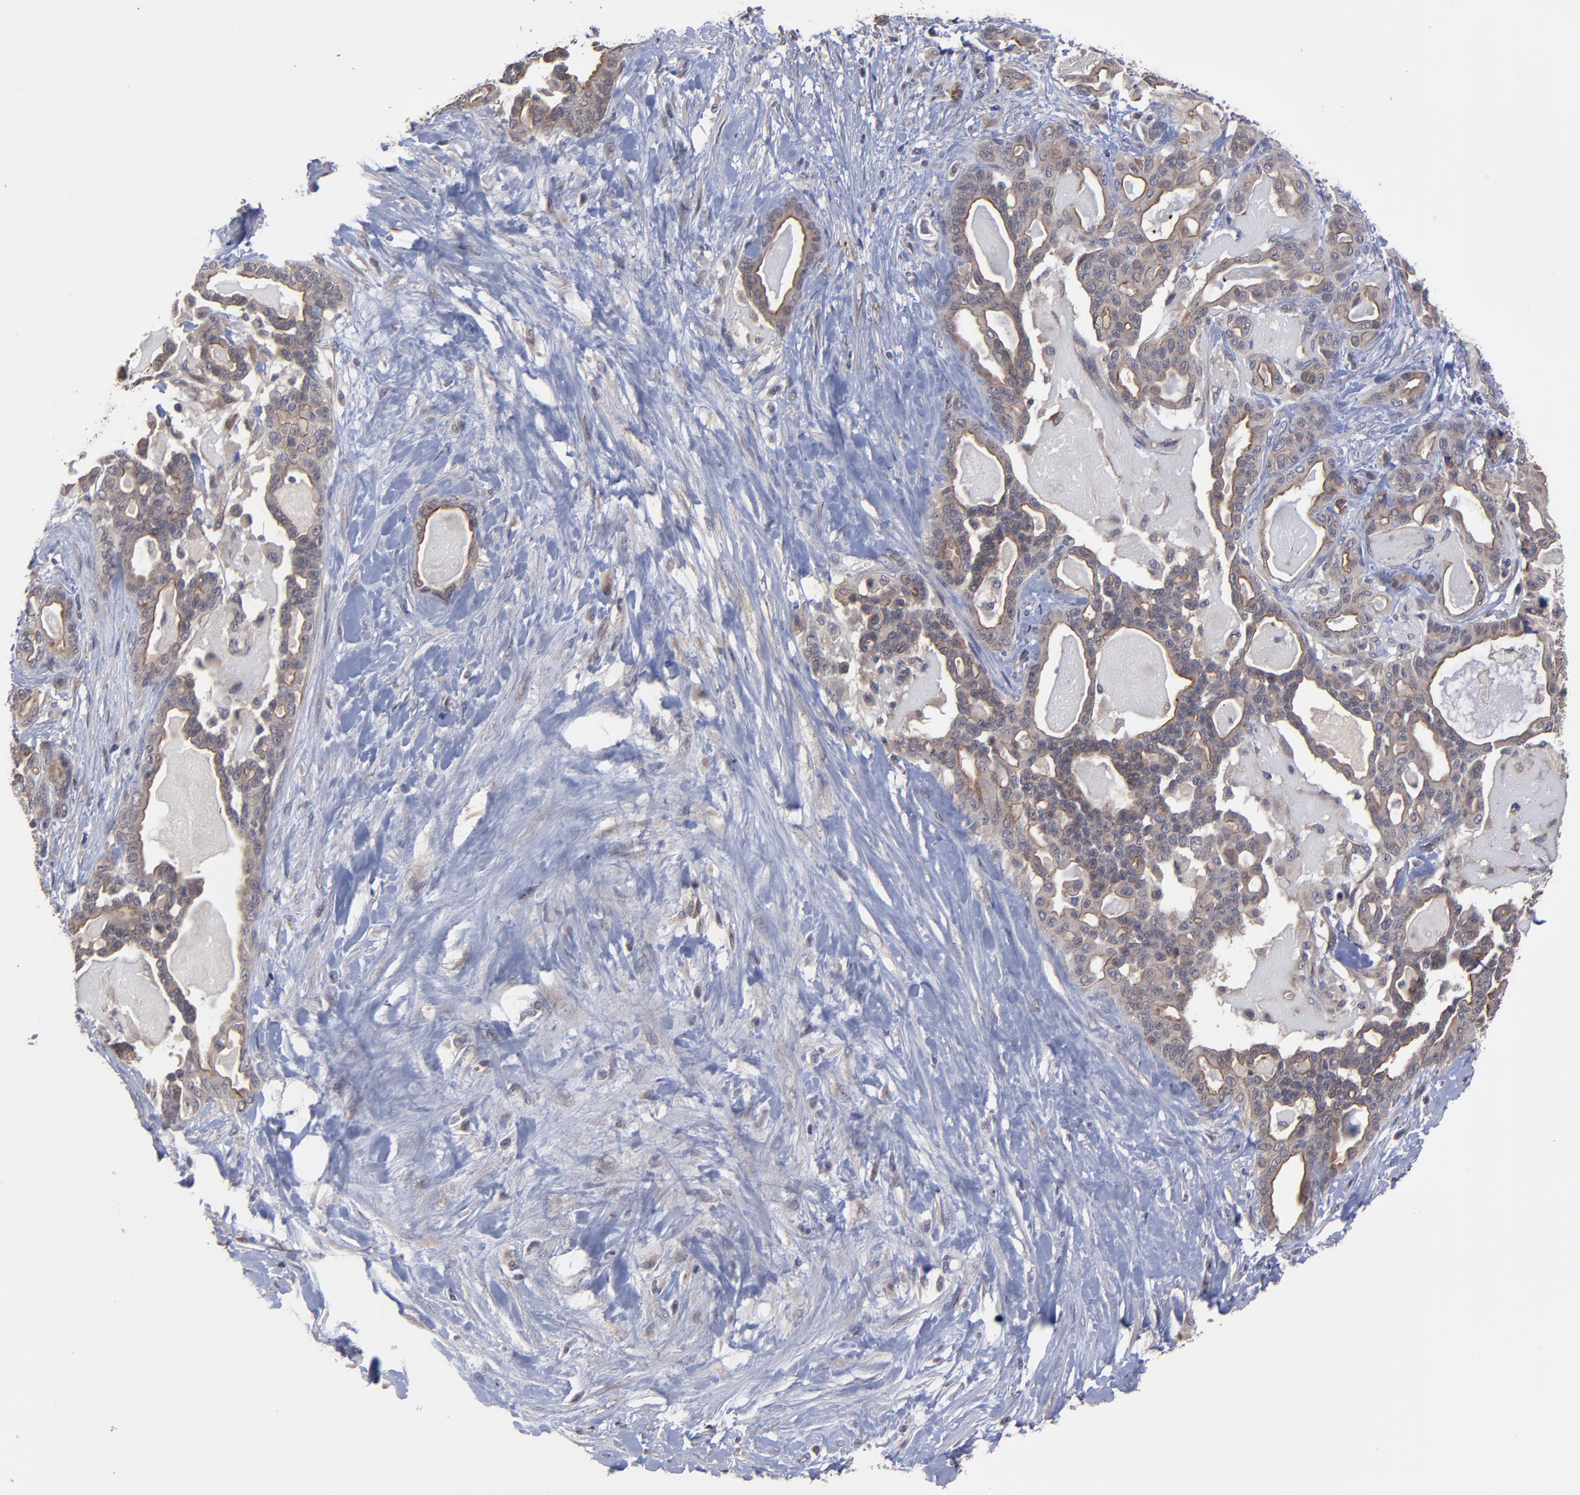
{"staining": {"intensity": "moderate", "quantity": ">75%", "location": "cytoplasmic/membranous"}, "tissue": "pancreatic cancer", "cell_type": "Tumor cells", "image_type": "cancer", "snomed": [{"axis": "morphology", "description": "Adenocarcinoma, NOS"}, {"axis": "topography", "description": "Pancreas"}], "caption": "A high-resolution micrograph shows IHC staining of pancreatic cancer, which demonstrates moderate cytoplasmic/membranous expression in approximately >75% of tumor cells.", "gene": "ZNF780B", "patient": {"sex": "male", "age": 63}}